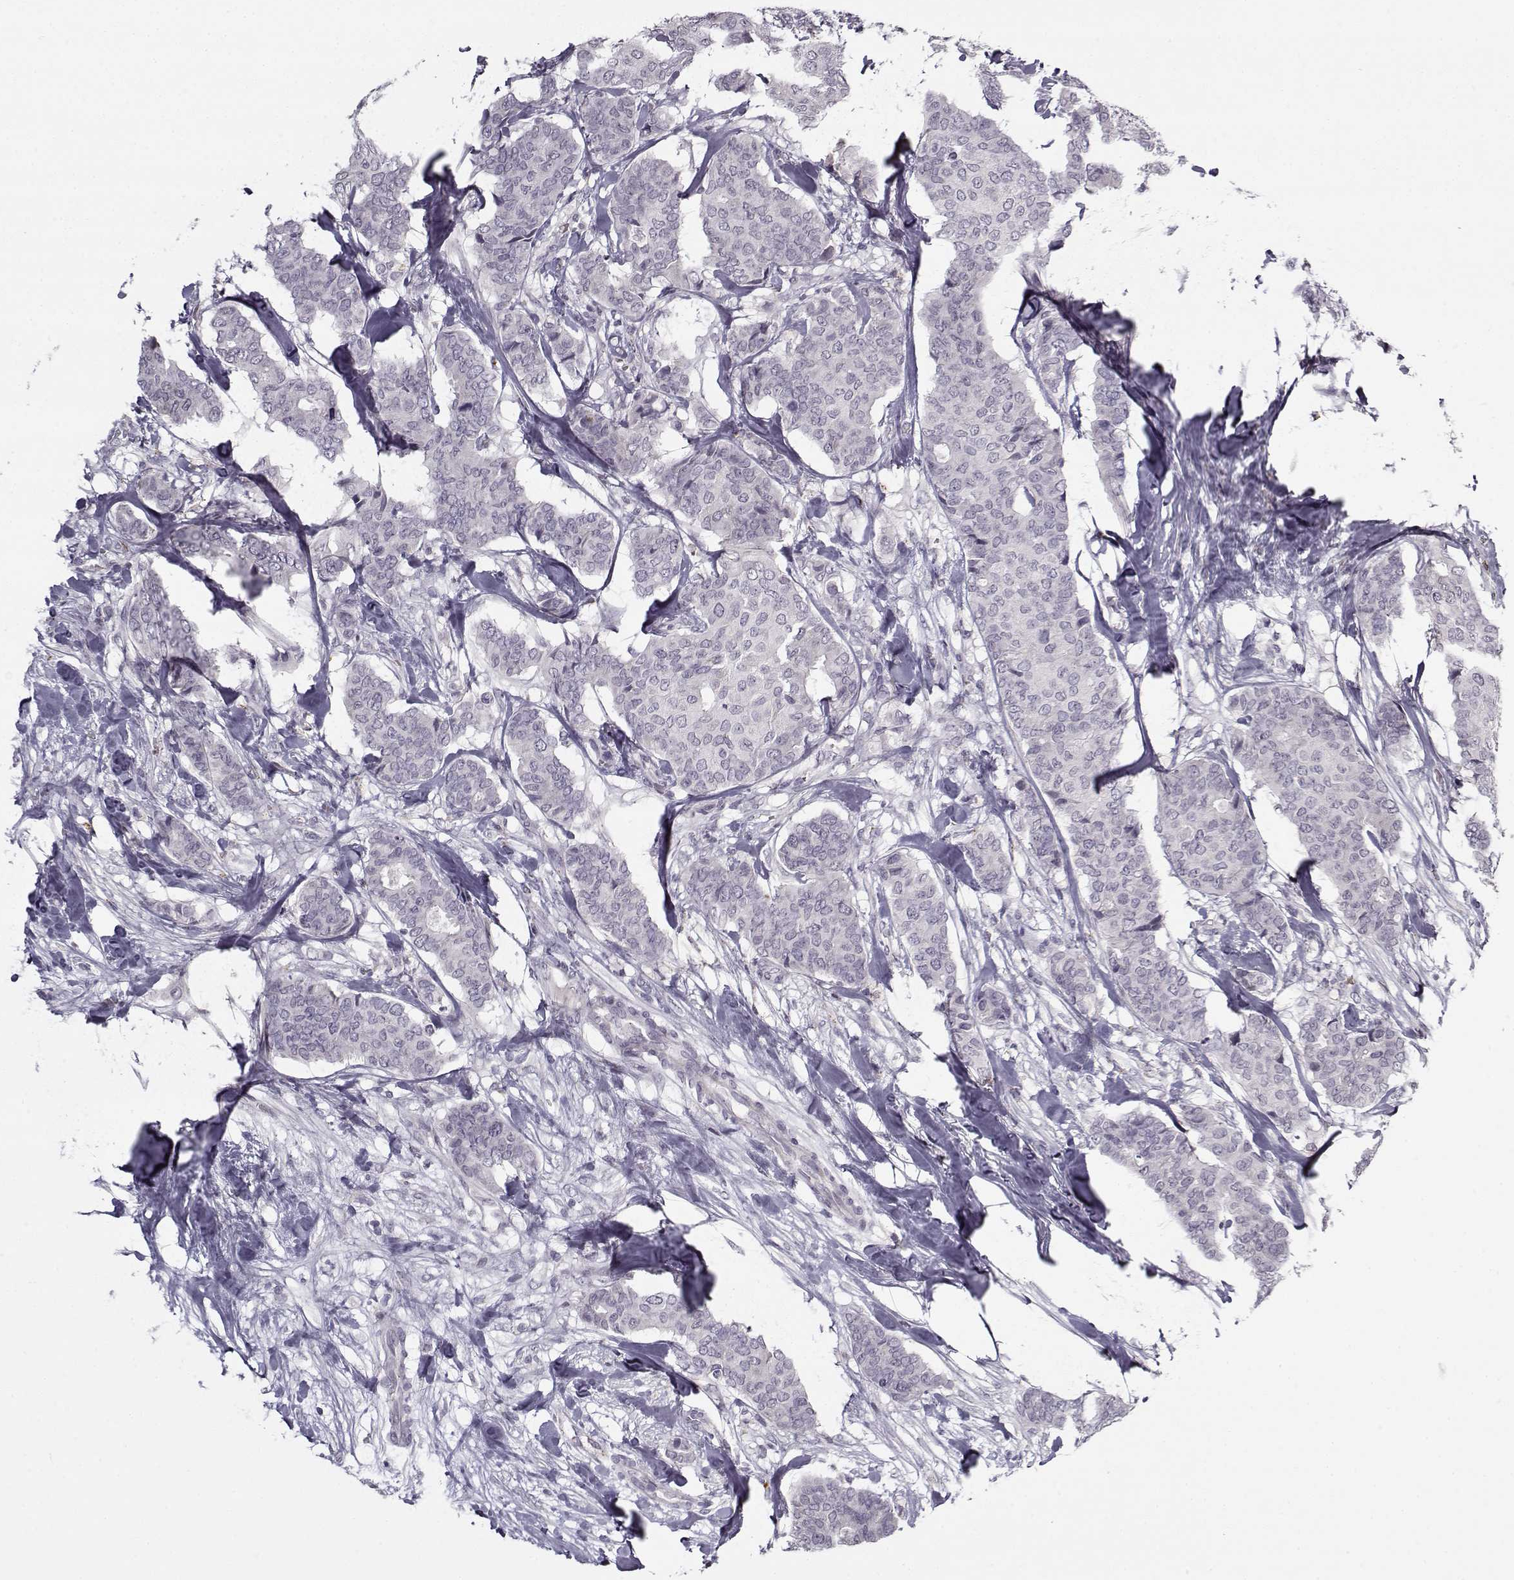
{"staining": {"intensity": "negative", "quantity": "none", "location": "none"}, "tissue": "breast cancer", "cell_type": "Tumor cells", "image_type": "cancer", "snomed": [{"axis": "morphology", "description": "Duct carcinoma"}, {"axis": "topography", "description": "Breast"}], "caption": "Tumor cells are negative for brown protein staining in breast cancer (infiltrating ductal carcinoma).", "gene": "SNCA", "patient": {"sex": "female", "age": 75}}